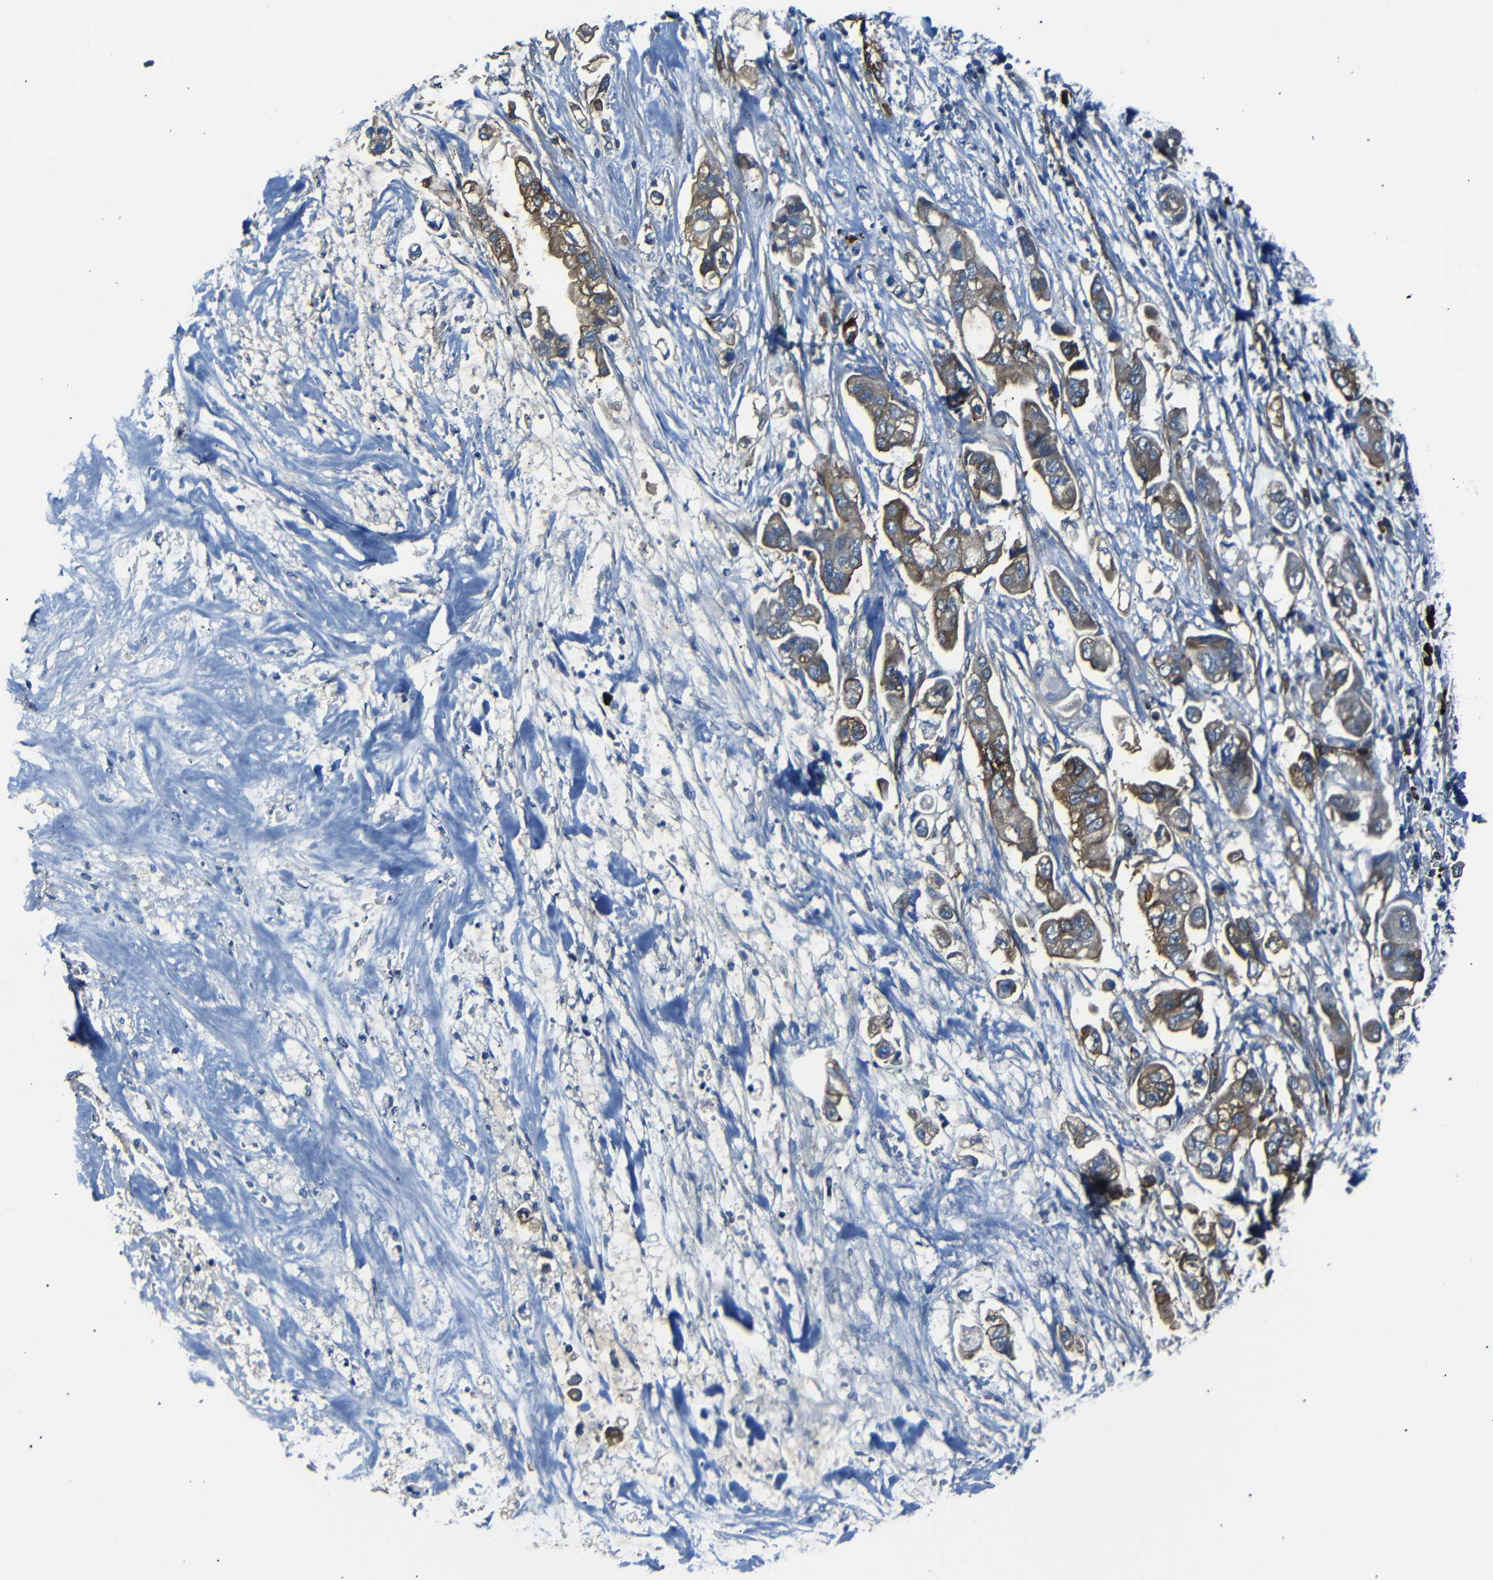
{"staining": {"intensity": "moderate", "quantity": ">75%", "location": "cytoplasmic/membranous"}, "tissue": "stomach cancer", "cell_type": "Tumor cells", "image_type": "cancer", "snomed": [{"axis": "morphology", "description": "Adenocarcinoma, NOS"}, {"axis": "topography", "description": "Stomach"}], "caption": "Stomach adenocarcinoma stained for a protein (brown) displays moderate cytoplasmic/membranous positive expression in about >75% of tumor cells.", "gene": "MYO1B", "patient": {"sex": "male", "age": 62}}